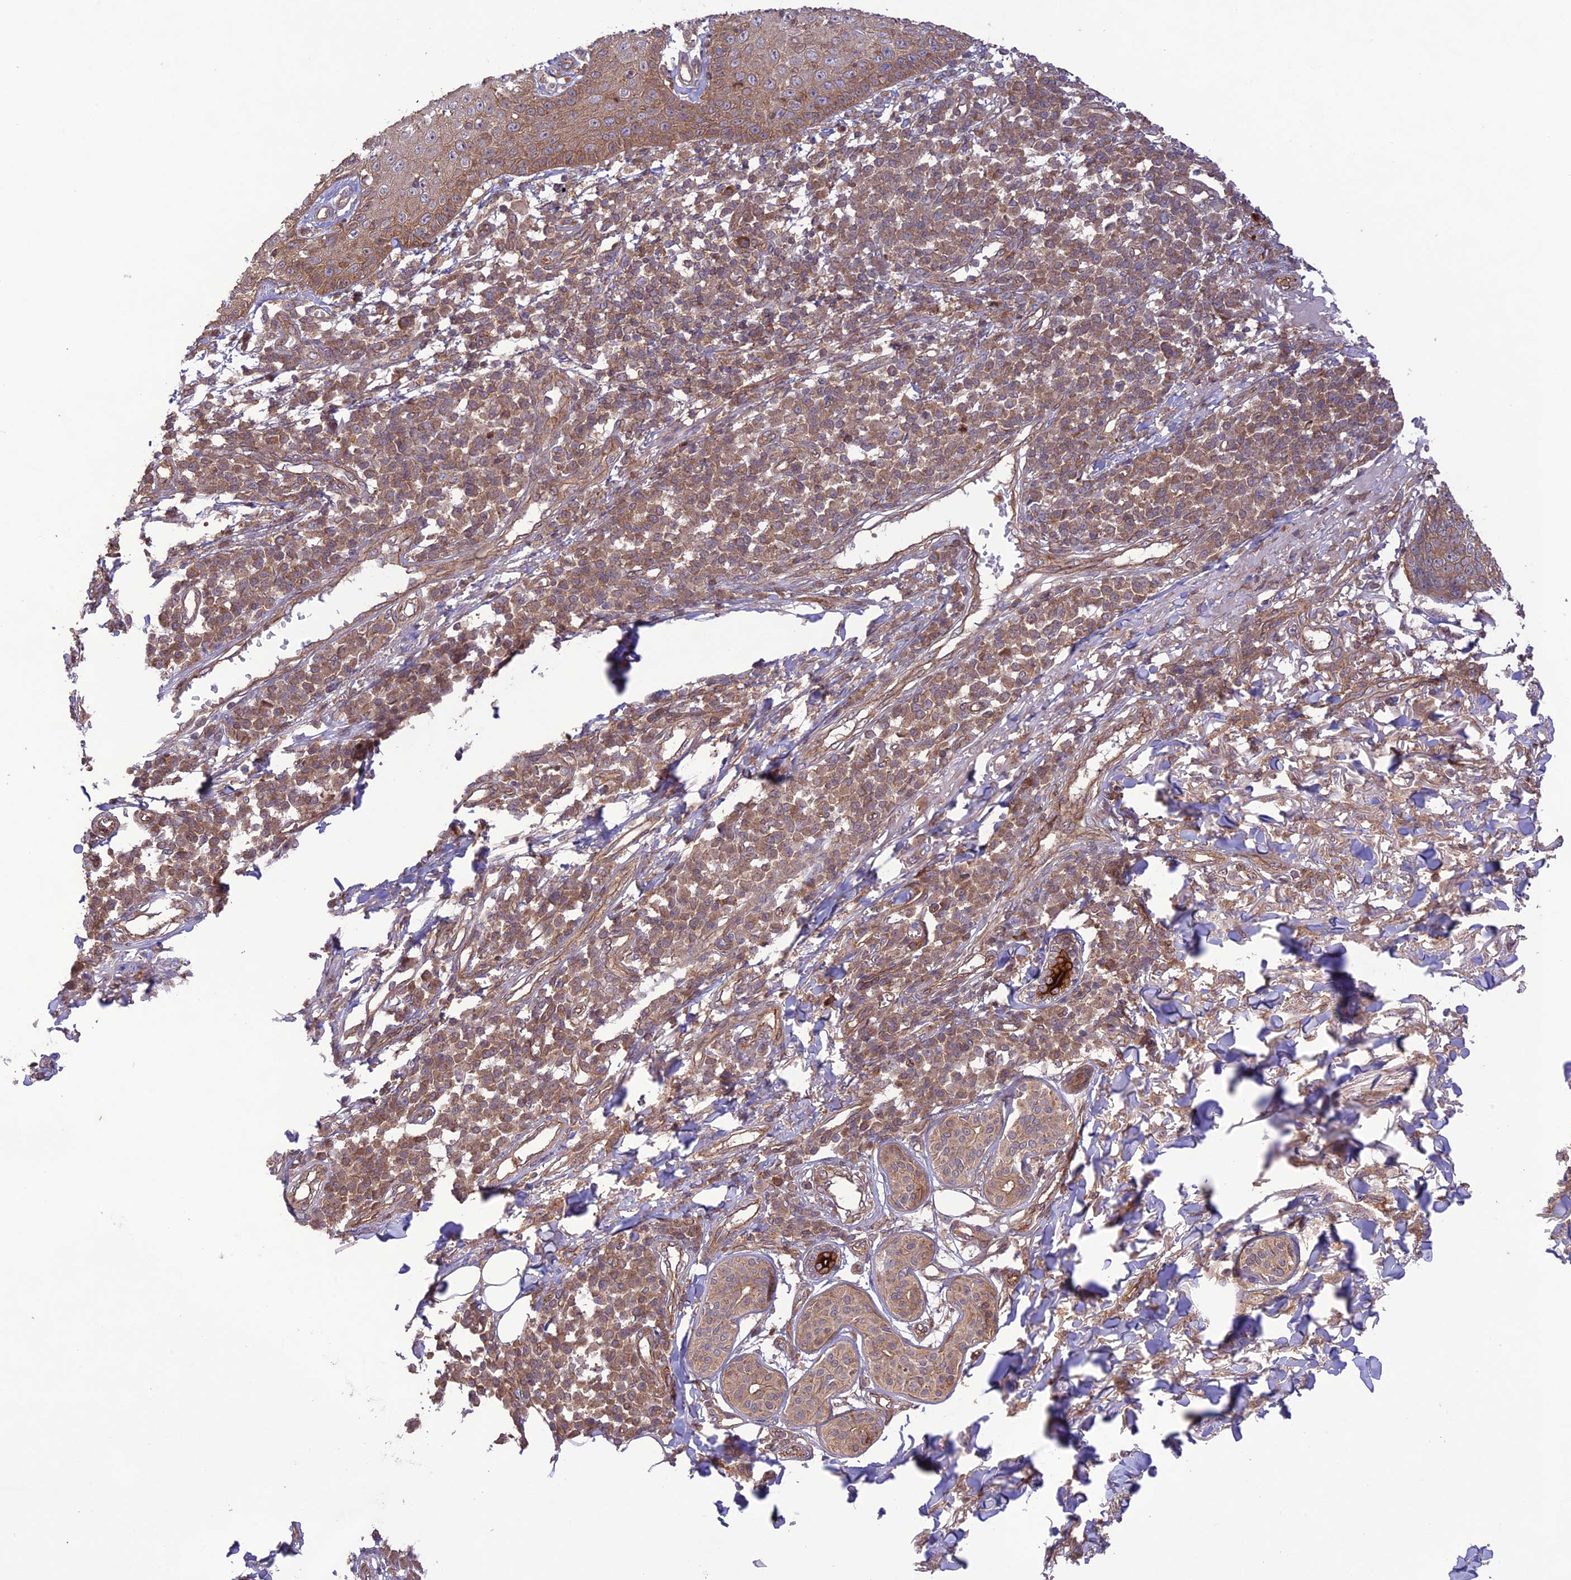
{"staining": {"intensity": "moderate", "quantity": ">75%", "location": "cytoplasmic/membranous"}, "tissue": "skin cancer", "cell_type": "Tumor cells", "image_type": "cancer", "snomed": [{"axis": "morphology", "description": "Squamous cell carcinoma, NOS"}, {"axis": "topography", "description": "Skin"}], "caption": "The histopathology image displays immunohistochemical staining of skin squamous cell carcinoma. There is moderate cytoplasmic/membranous positivity is appreciated in approximately >75% of tumor cells. The protein is shown in brown color, while the nuclei are stained blue.", "gene": "FCHSD1", "patient": {"sex": "male", "age": 71}}